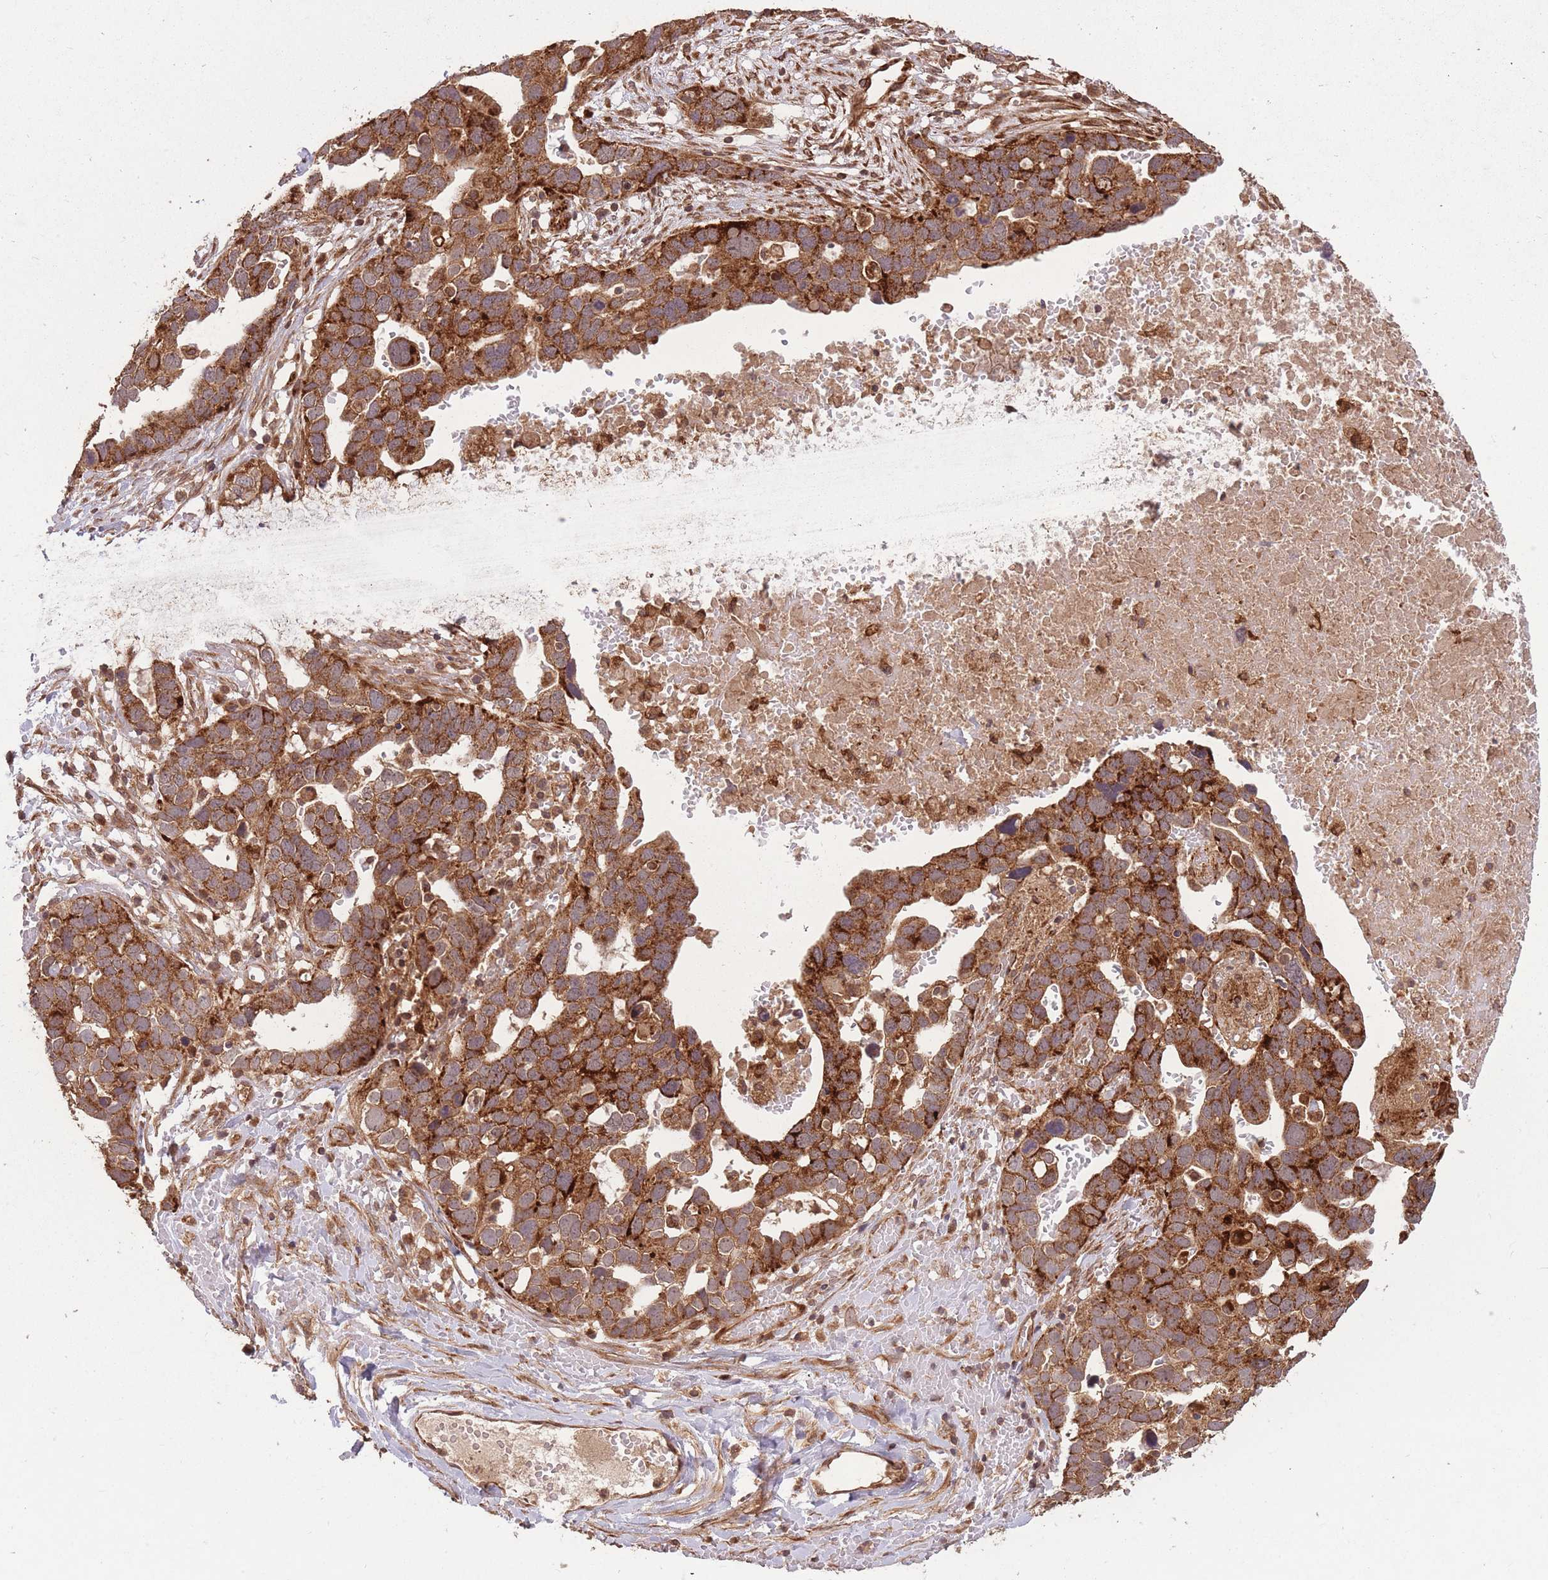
{"staining": {"intensity": "strong", "quantity": ">75%", "location": "cytoplasmic/membranous"}, "tissue": "ovarian cancer", "cell_type": "Tumor cells", "image_type": "cancer", "snomed": [{"axis": "morphology", "description": "Cystadenocarcinoma, serous, NOS"}, {"axis": "topography", "description": "Ovary"}], "caption": "Protein analysis of ovarian cancer tissue exhibits strong cytoplasmic/membranous positivity in about >75% of tumor cells. The staining is performed using DAB (3,3'-diaminobenzidine) brown chromogen to label protein expression. The nuclei are counter-stained blue using hematoxylin.", "gene": "ERBB3", "patient": {"sex": "female", "age": 54}}